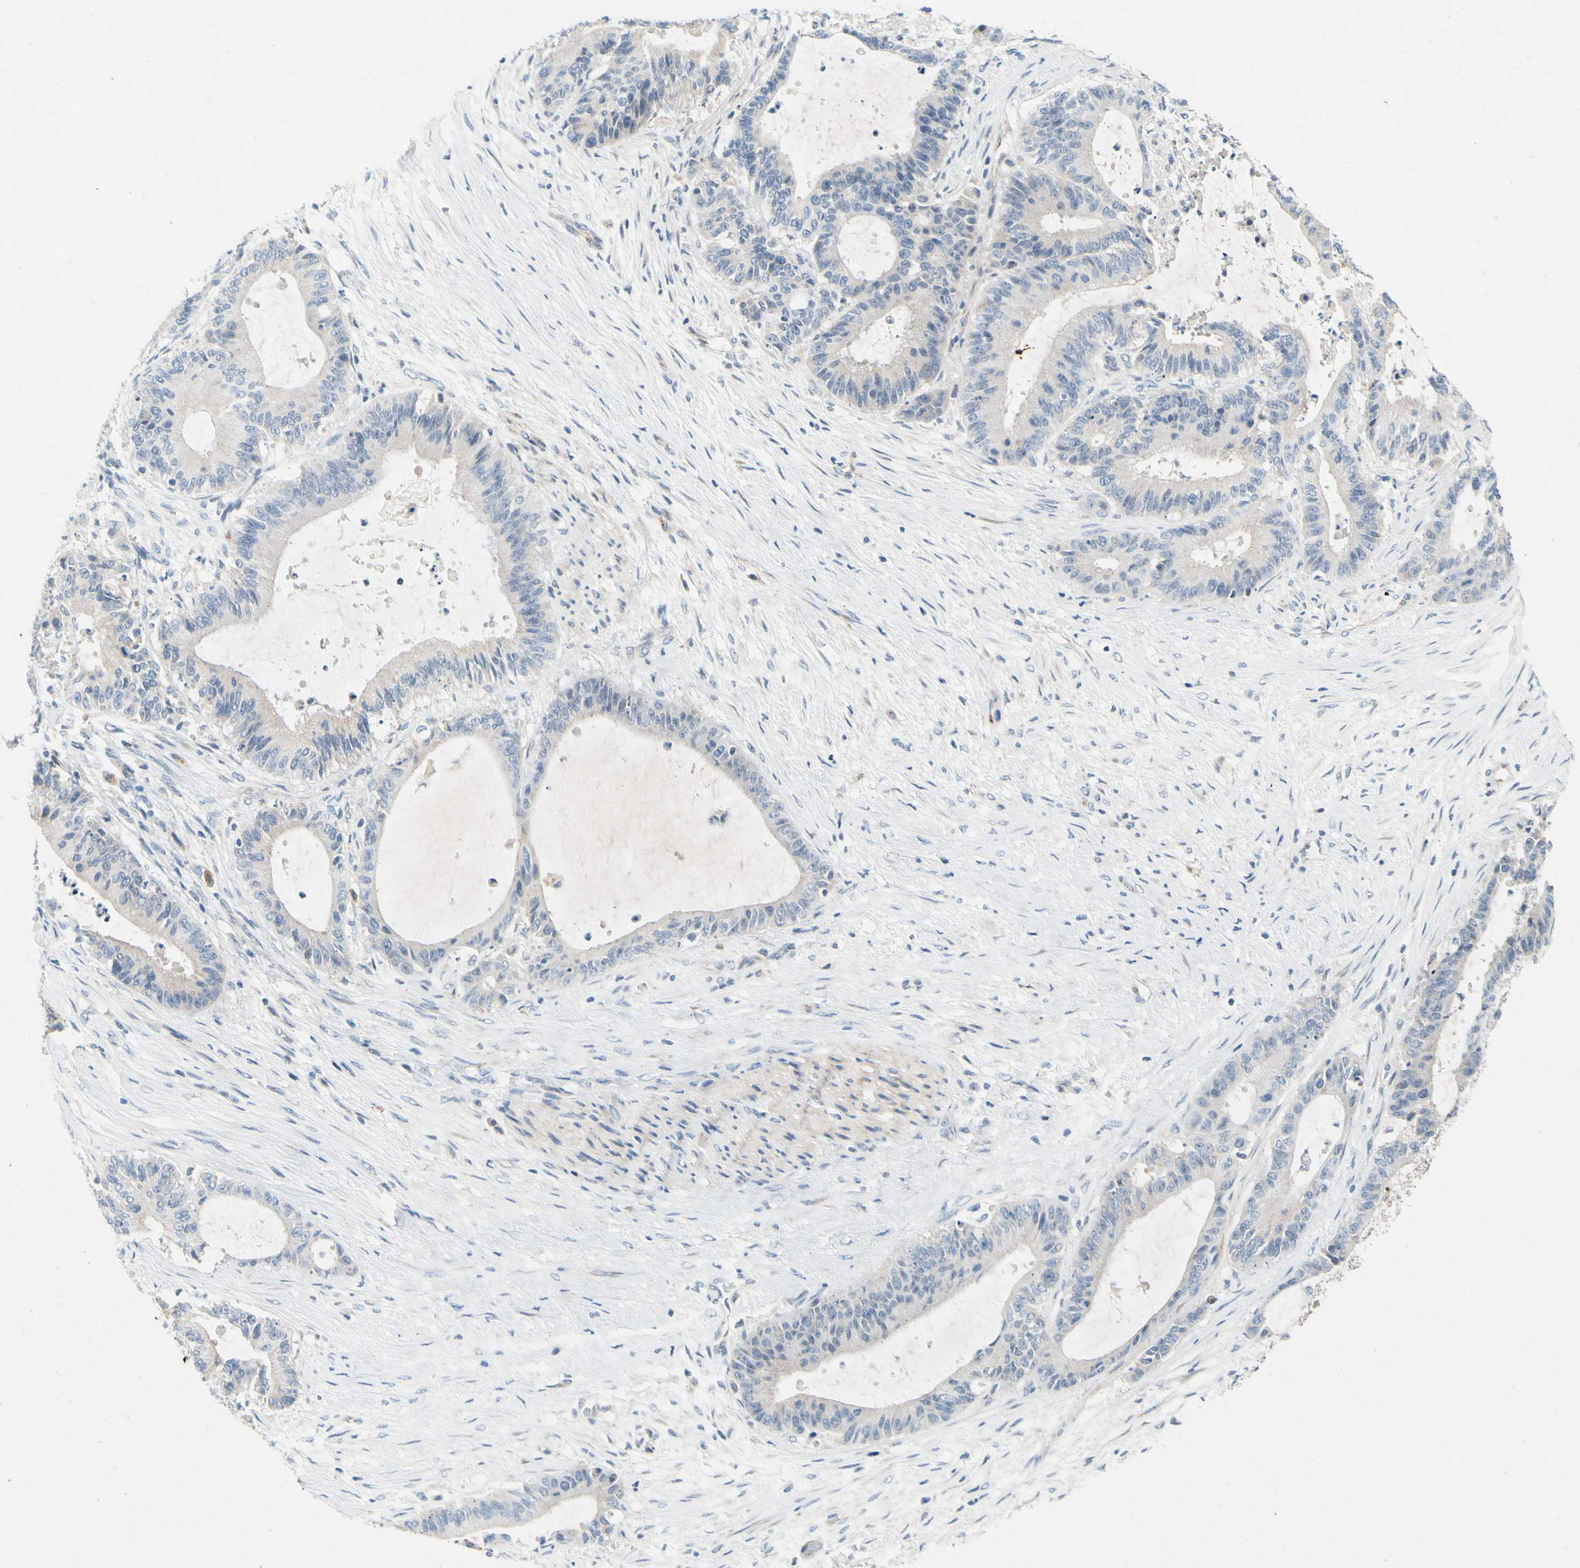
{"staining": {"intensity": "negative", "quantity": "none", "location": "none"}, "tissue": "liver cancer", "cell_type": "Tumor cells", "image_type": "cancer", "snomed": [{"axis": "morphology", "description": "Cholangiocarcinoma"}, {"axis": "topography", "description": "Liver"}], "caption": "A high-resolution photomicrograph shows IHC staining of liver cancer, which displays no significant positivity in tumor cells. (DAB (3,3'-diaminobenzidine) immunohistochemistry visualized using brightfield microscopy, high magnification).", "gene": "GASK1B", "patient": {"sex": "female", "age": 73}}